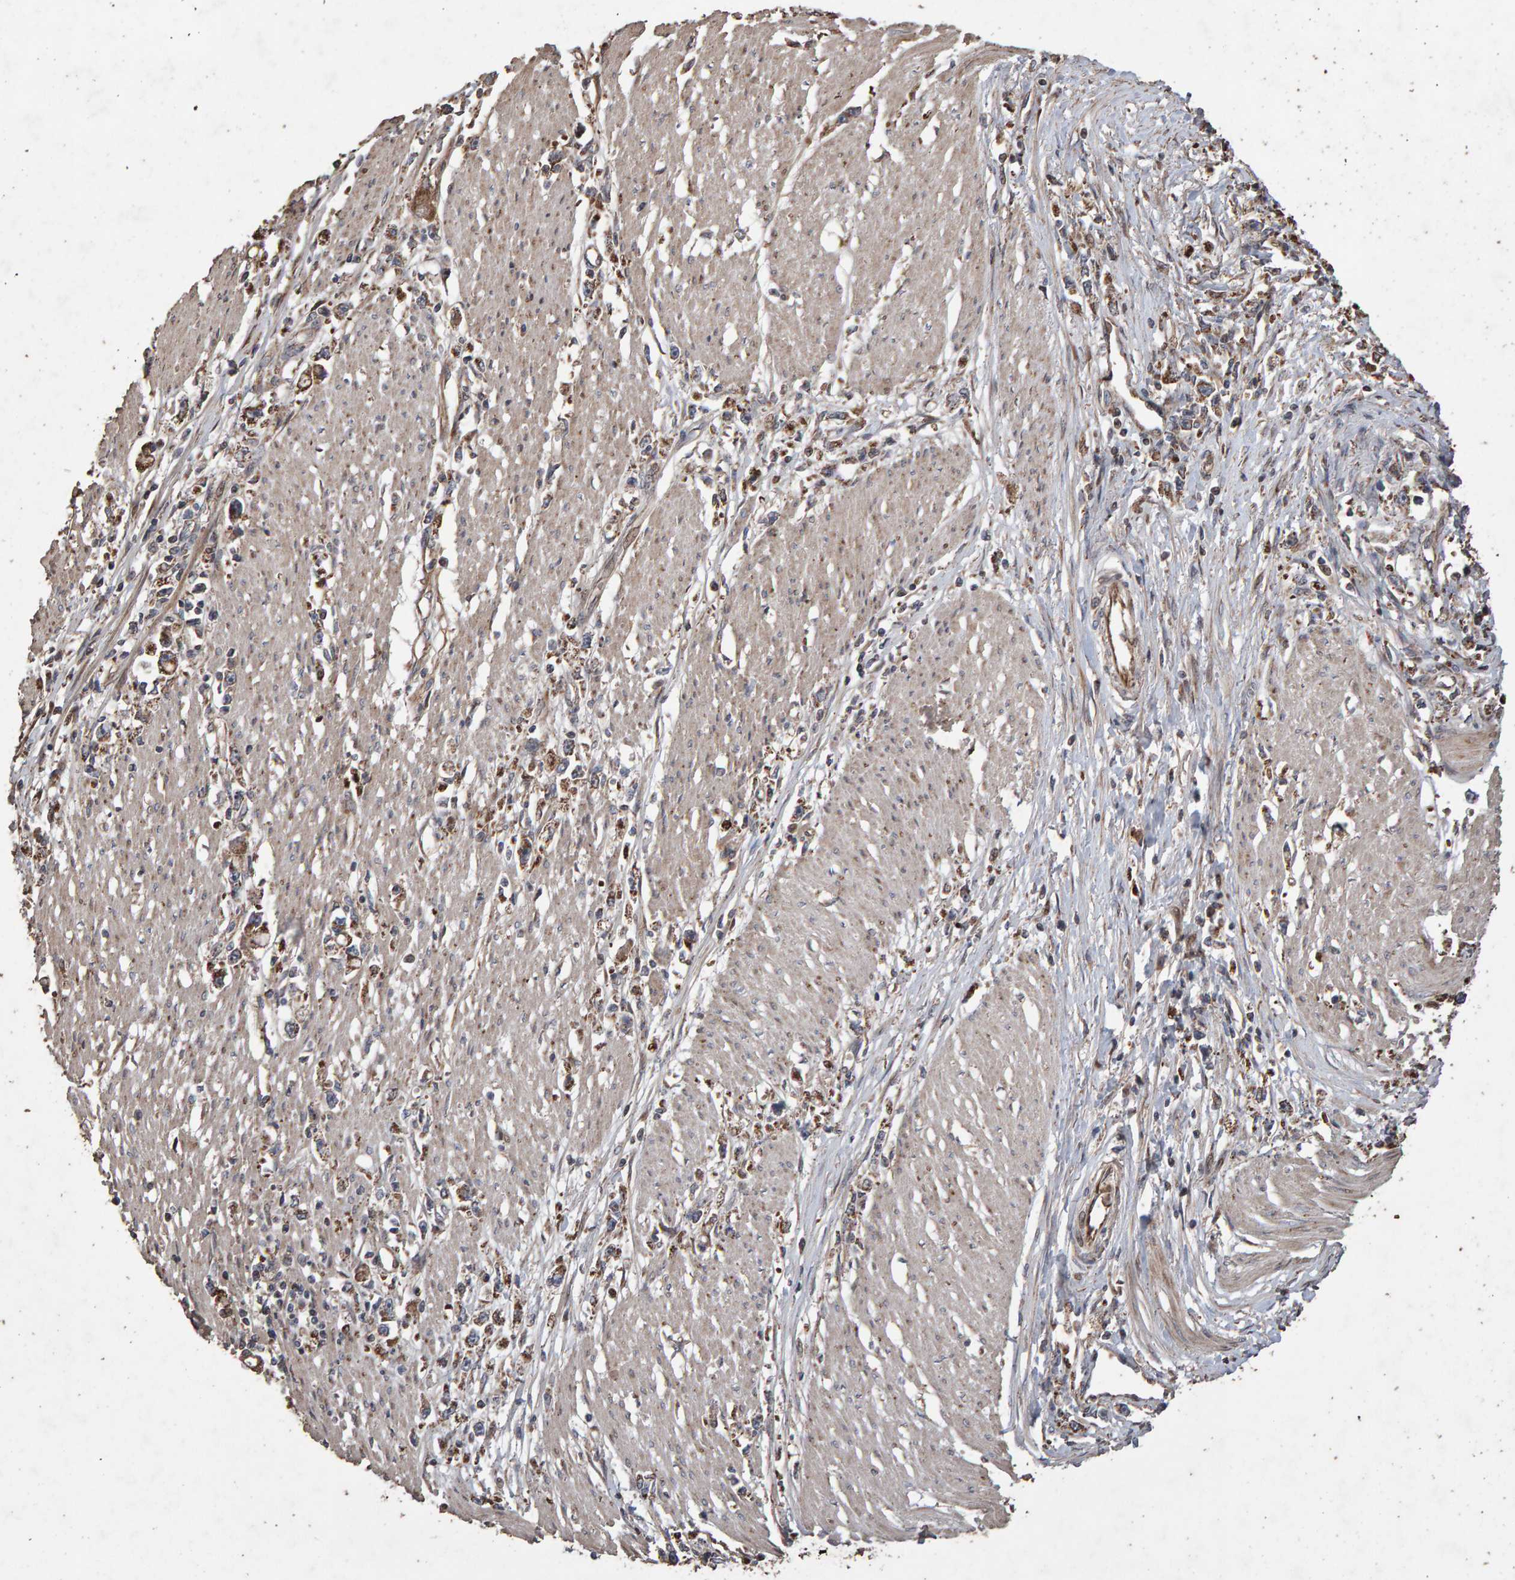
{"staining": {"intensity": "moderate", "quantity": ">75%", "location": "cytoplasmic/membranous"}, "tissue": "stomach cancer", "cell_type": "Tumor cells", "image_type": "cancer", "snomed": [{"axis": "morphology", "description": "Adenocarcinoma, NOS"}, {"axis": "topography", "description": "Stomach"}], "caption": "Stomach cancer (adenocarcinoma) stained with a protein marker shows moderate staining in tumor cells.", "gene": "OSBP2", "patient": {"sex": "female", "age": 59}}